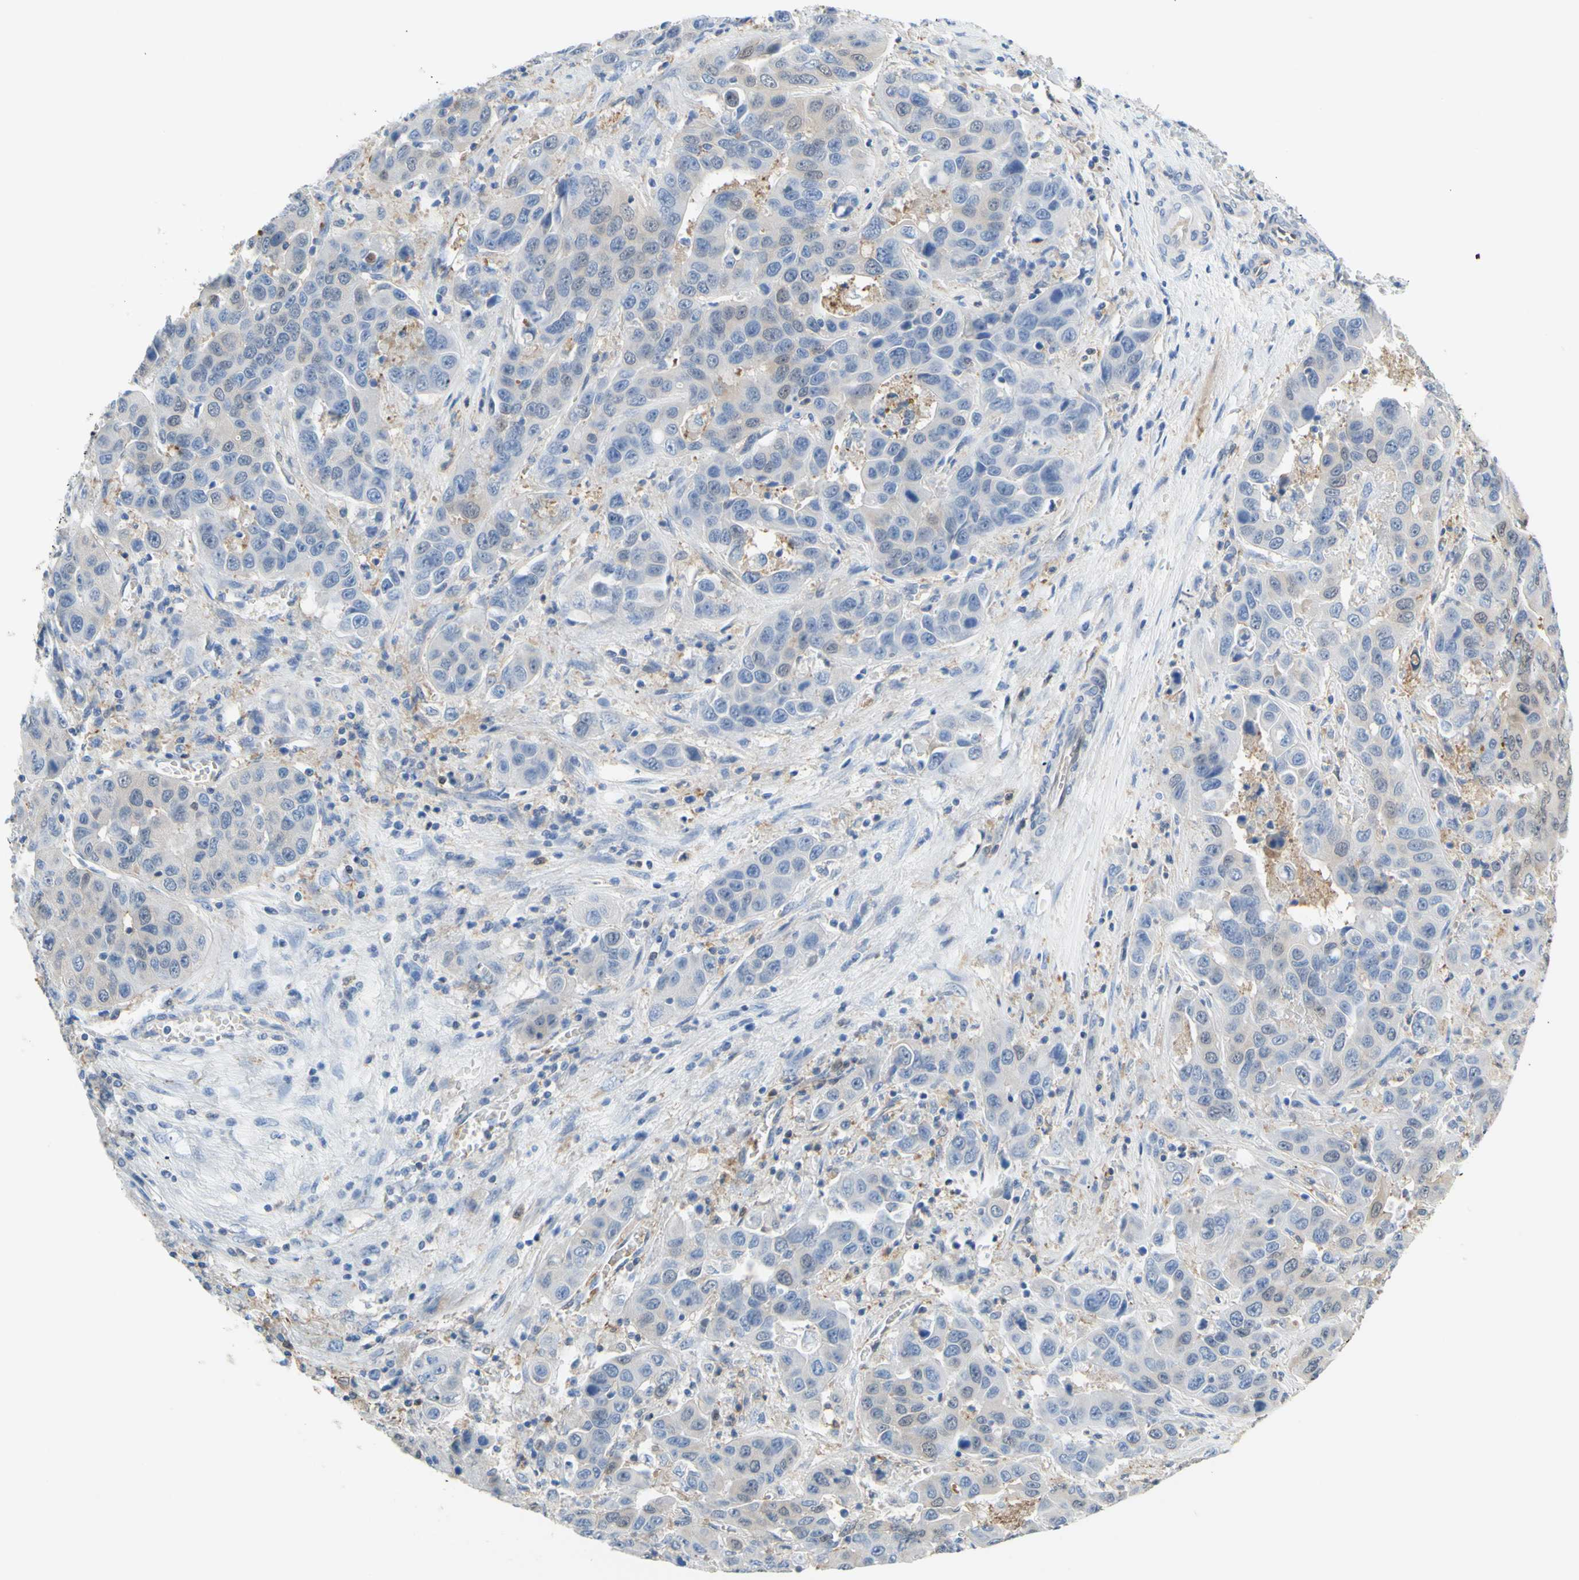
{"staining": {"intensity": "negative", "quantity": "none", "location": "none"}, "tissue": "liver cancer", "cell_type": "Tumor cells", "image_type": "cancer", "snomed": [{"axis": "morphology", "description": "Cholangiocarcinoma"}, {"axis": "topography", "description": "Liver"}], "caption": "Immunohistochemistry of human liver cancer (cholangiocarcinoma) displays no positivity in tumor cells. (DAB immunohistochemistry with hematoxylin counter stain).", "gene": "UPK3B", "patient": {"sex": "female", "age": 52}}